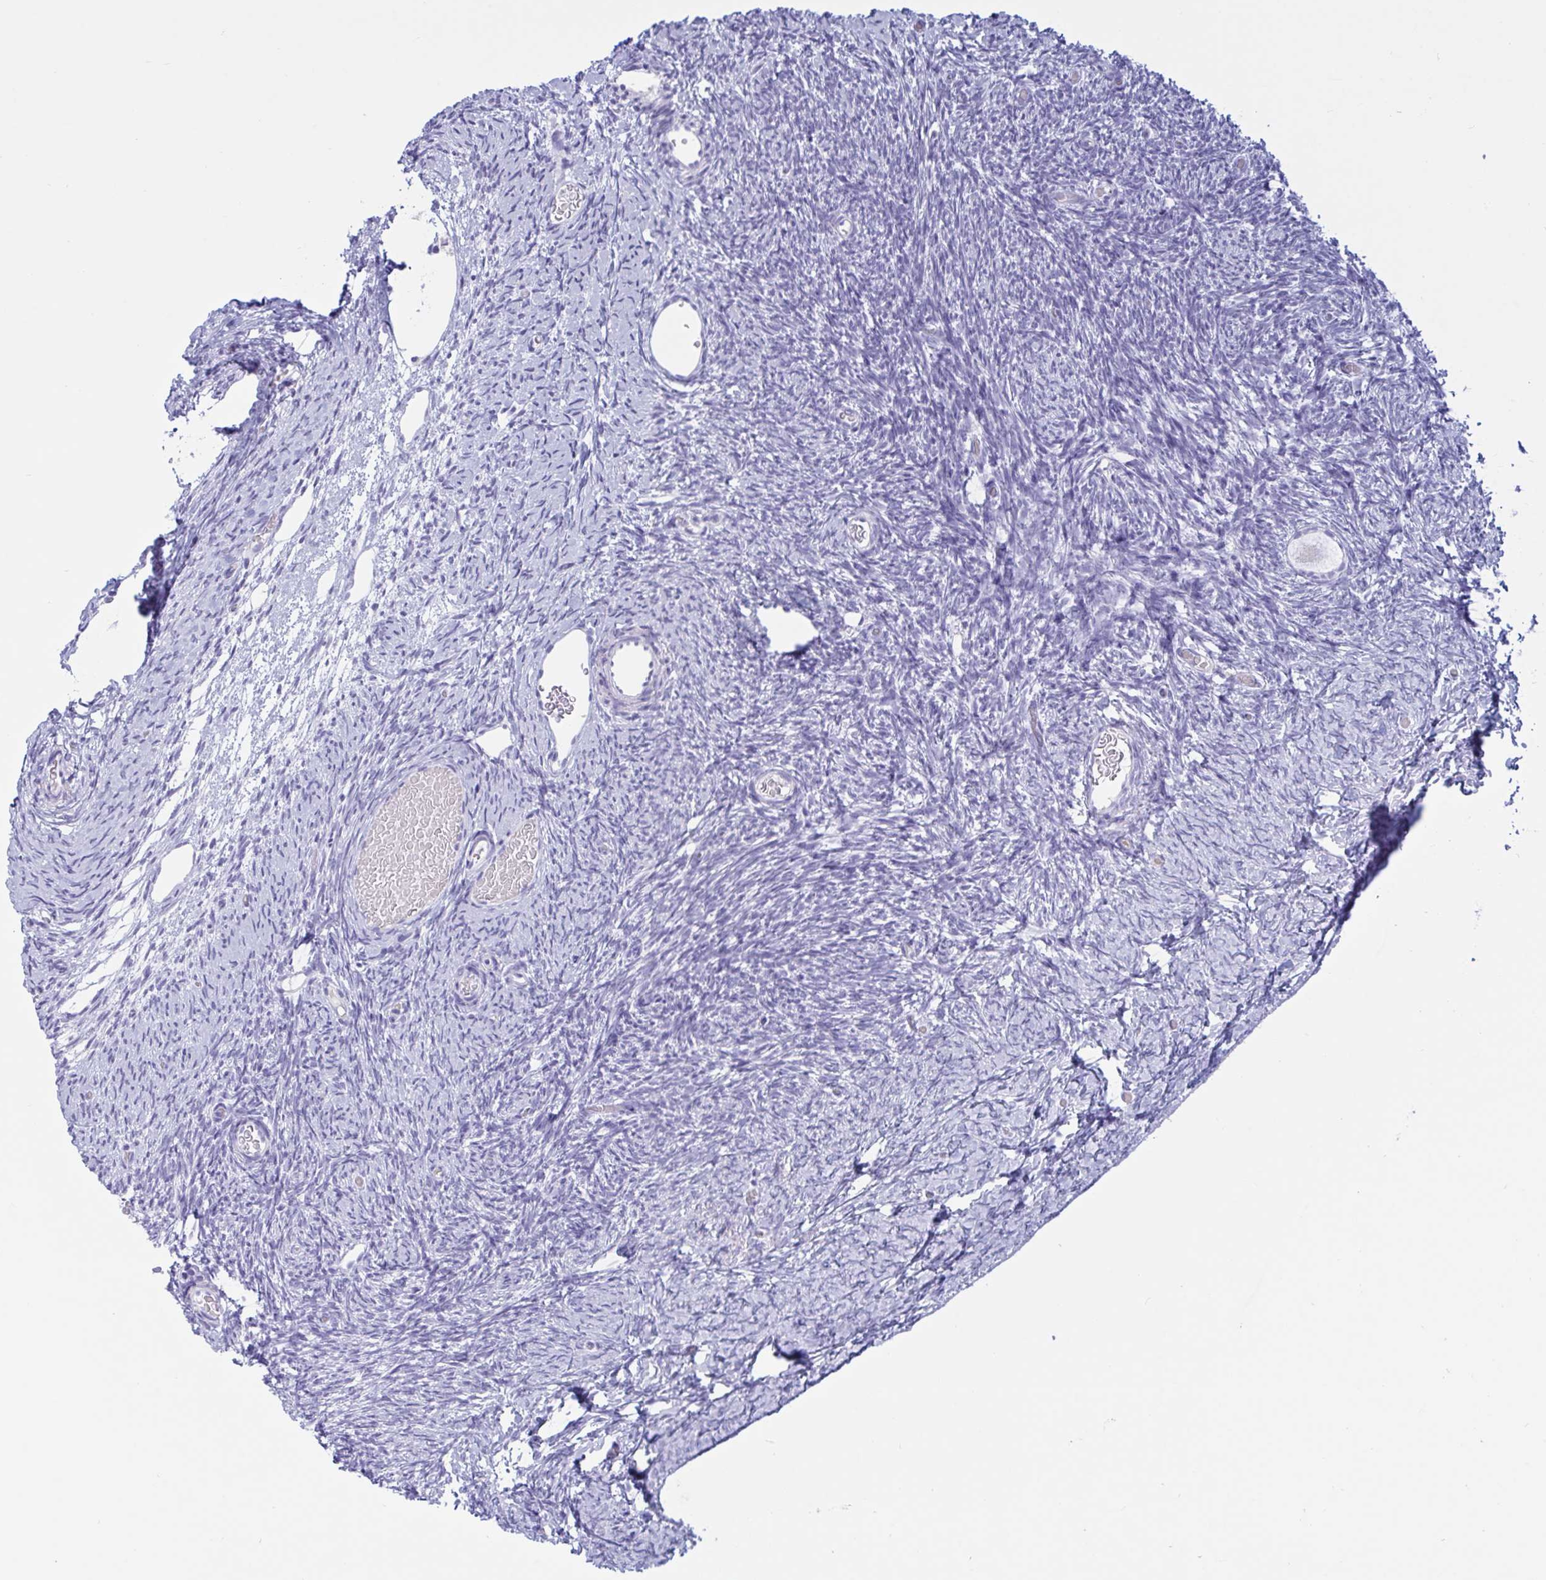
{"staining": {"intensity": "negative", "quantity": "none", "location": "none"}, "tissue": "ovary", "cell_type": "Follicle cells", "image_type": "normal", "snomed": [{"axis": "morphology", "description": "Normal tissue, NOS"}, {"axis": "topography", "description": "Ovary"}], "caption": "Ovary was stained to show a protein in brown. There is no significant positivity in follicle cells. The staining was performed using DAB to visualize the protein expression in brown, while the nuclei were stained in blue with hematoxylin (Magnification: 20x).", "gene": "OXLD1", "patient": {"sex": "female", "age": 39}}